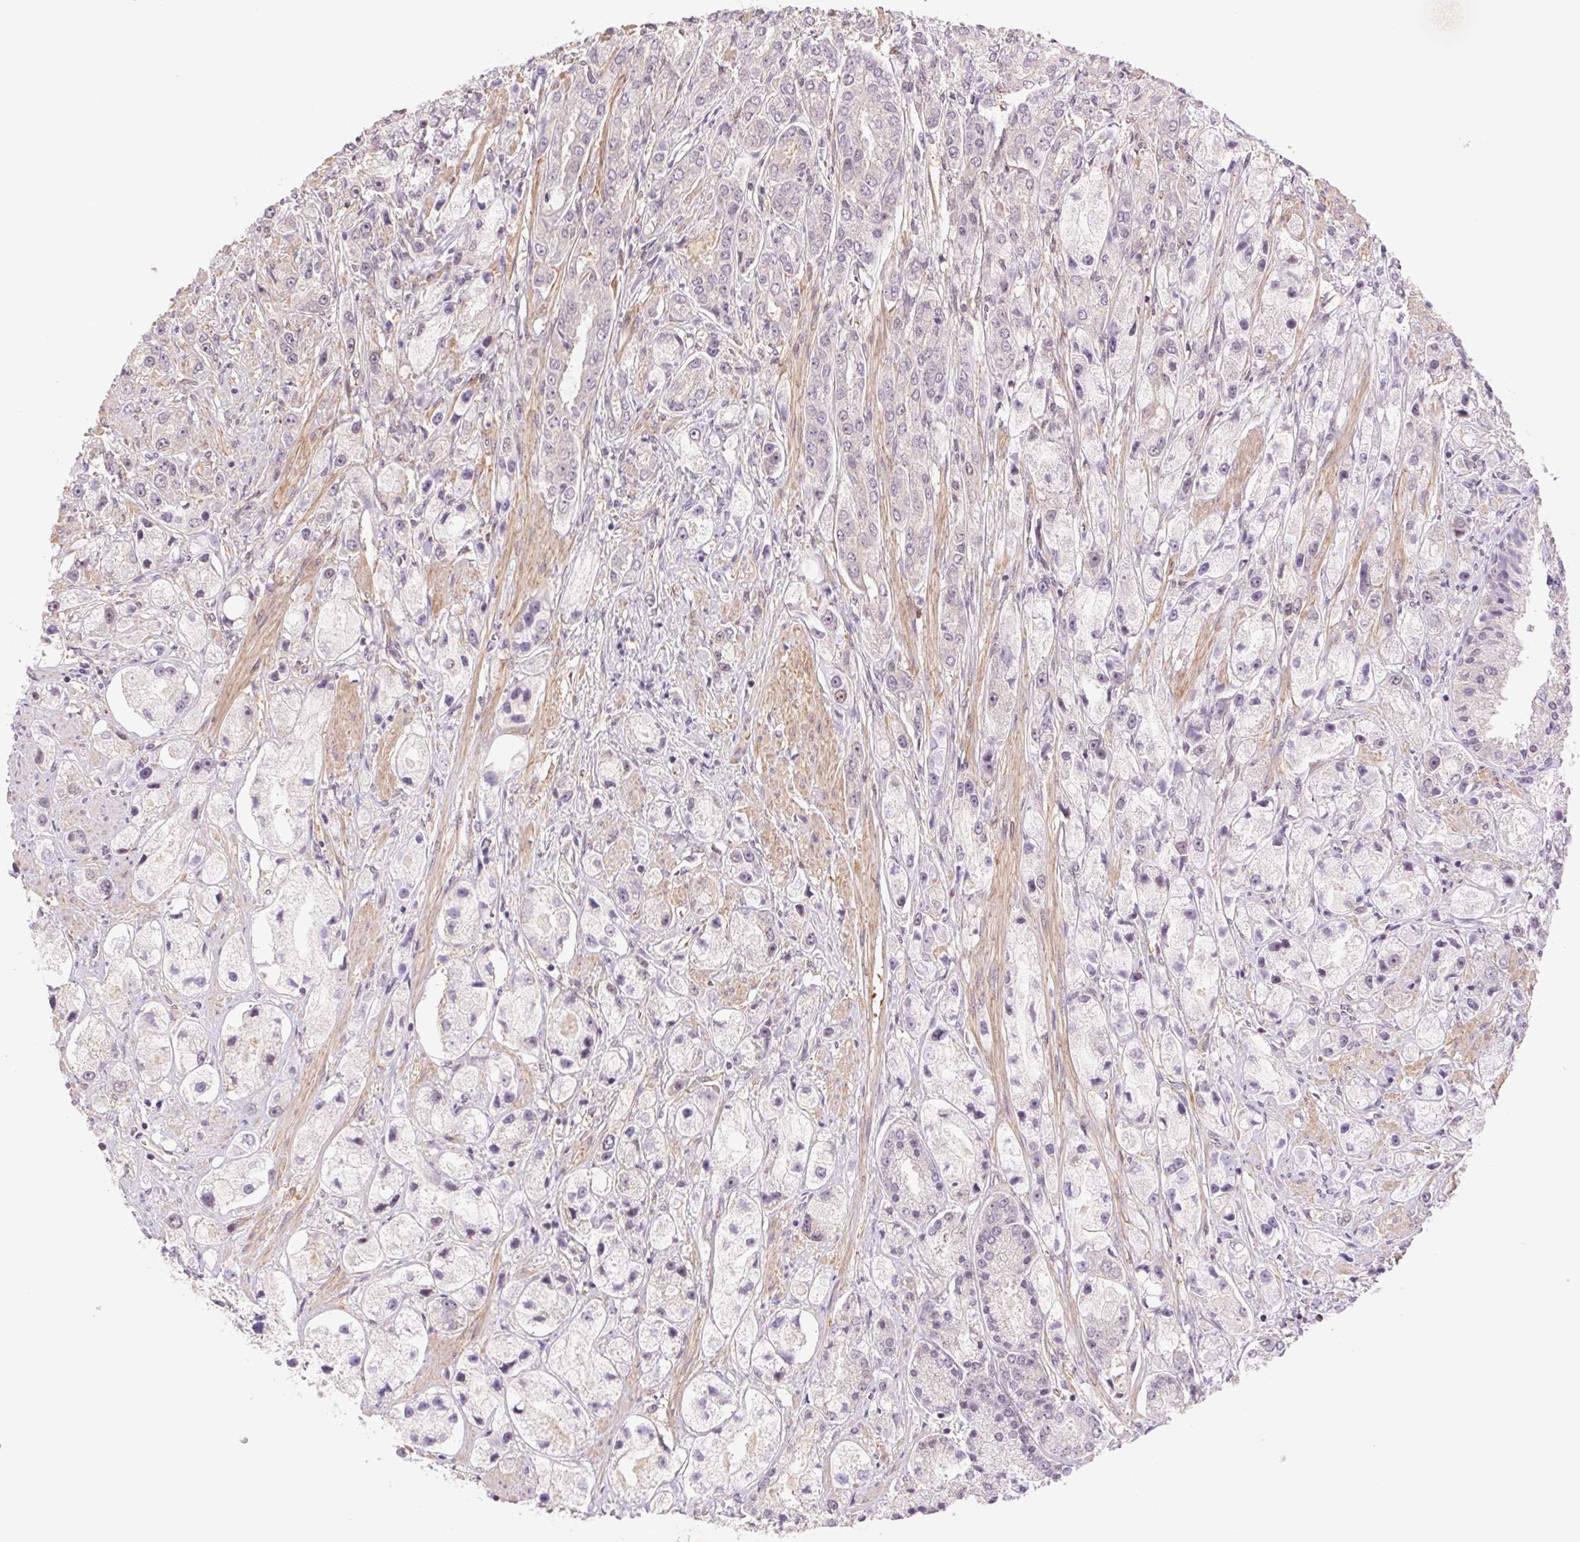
{"staining": {"intensity": "negative", "quantity": "none", "location": "none"}, "tissue": "prostate cancer", "cell_type": "Tumor cells", "image_type": "cancer", "snomed": [{"axis": "morphology", "description": "Adenocarcinoma, High grade"}, {"axis": "topography", "description": "Prostate"}], "caption": "Image shows no protein expression in tumor cells of prostate adenocarcinoma (high-grade) tissue.", "gene": "CWC25", "patient": {"sex": "male", "age": 67}}